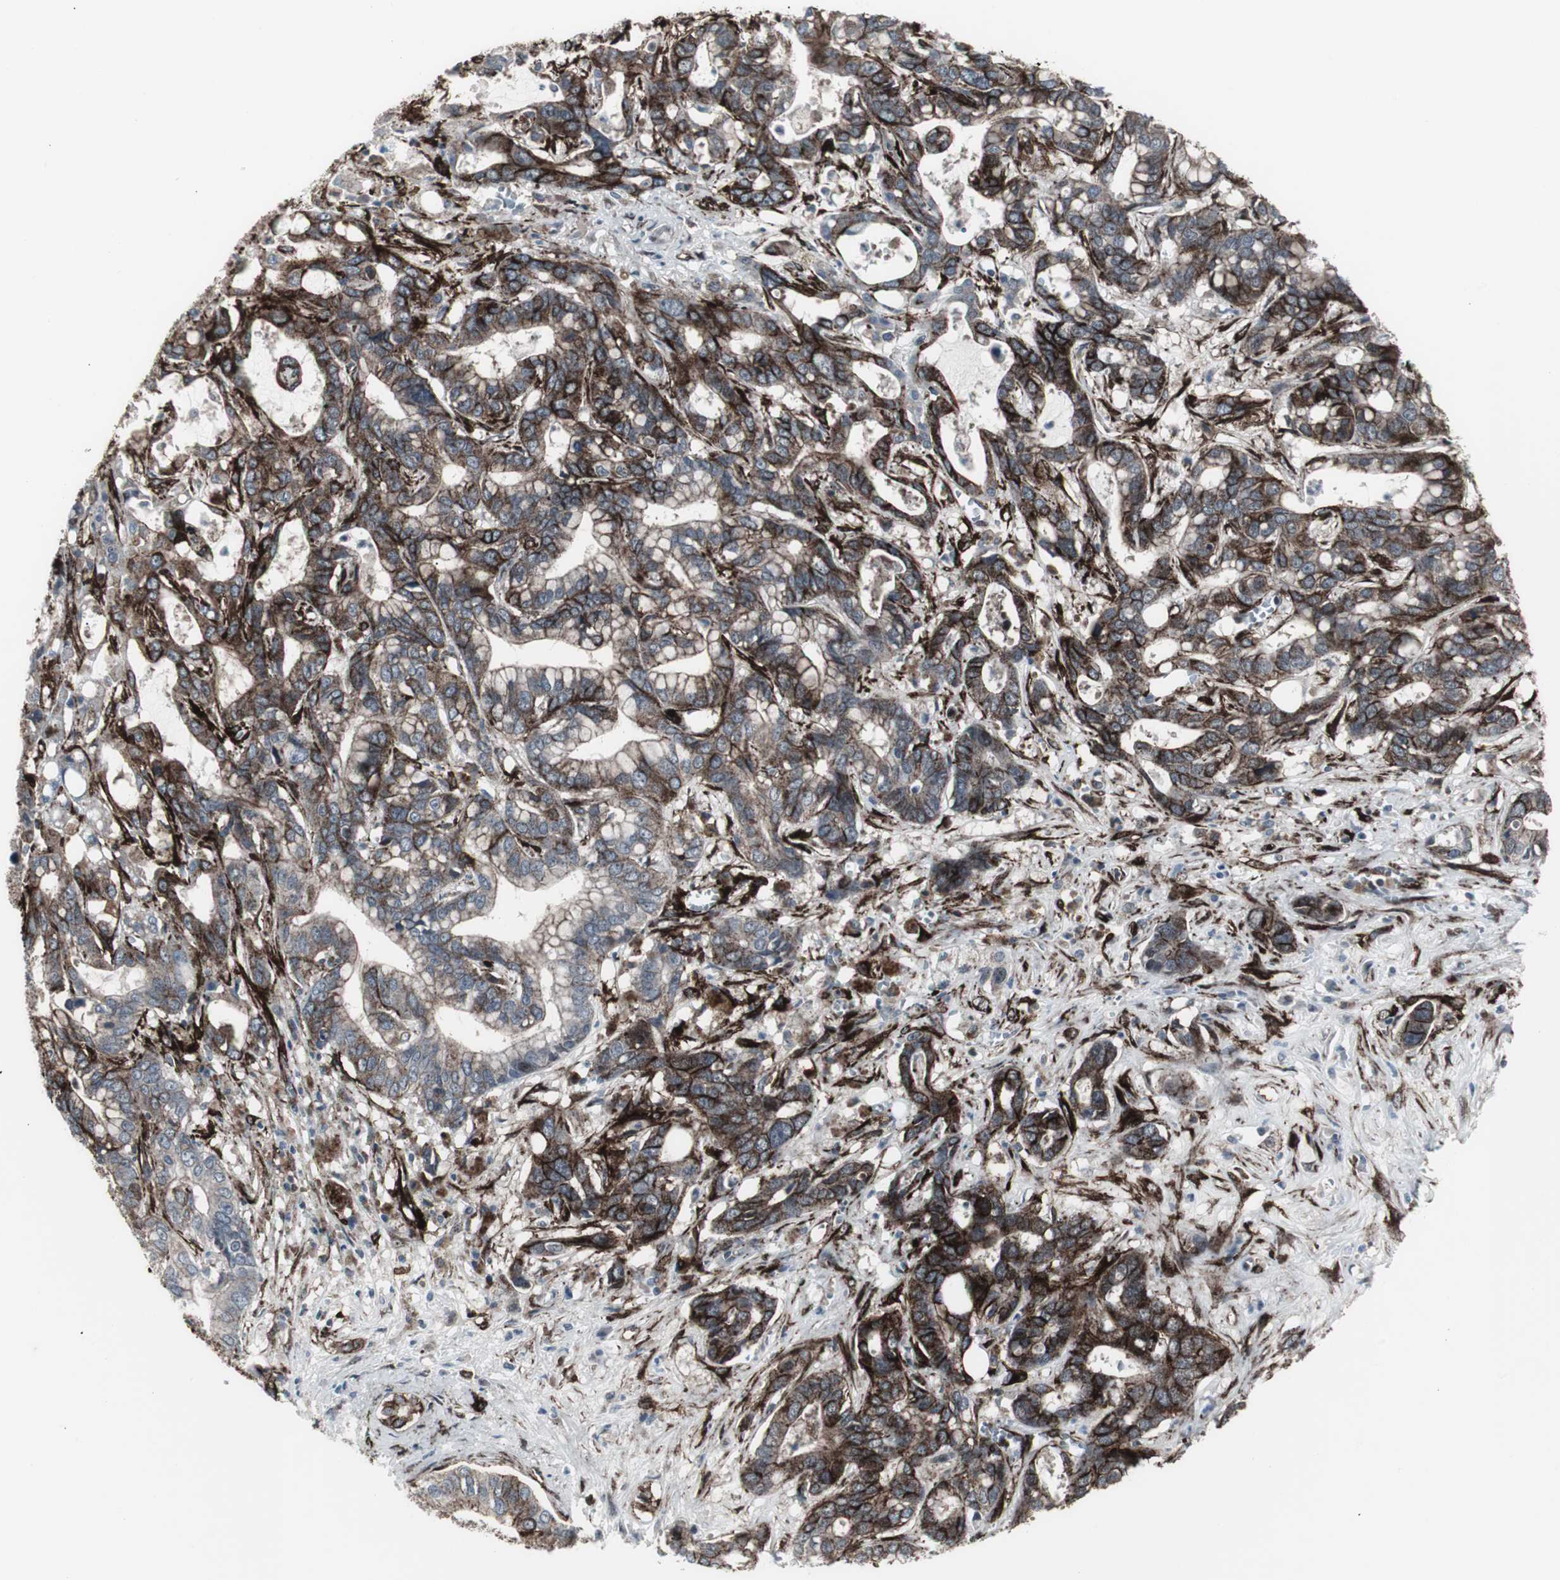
{"staining": {"intensity": "strong", "quantity": ">75%", "location": "cytoplasmic/membranous"}, "tissue": "liver cancer", "cell_type": "Tumor cells", "image_type": "cancer", "snomed": [{"axis": "morphology", "description": "Cholangiocarcinoma"}, {"axis": "topography", "description": "Liver"}], "caption": "Cholangiocarcinoma (liver) stained with a protein marker displays strong staining in tumor cells.", "gene": "PDGFA", "patient": {"sex": "female", "age": 65}}